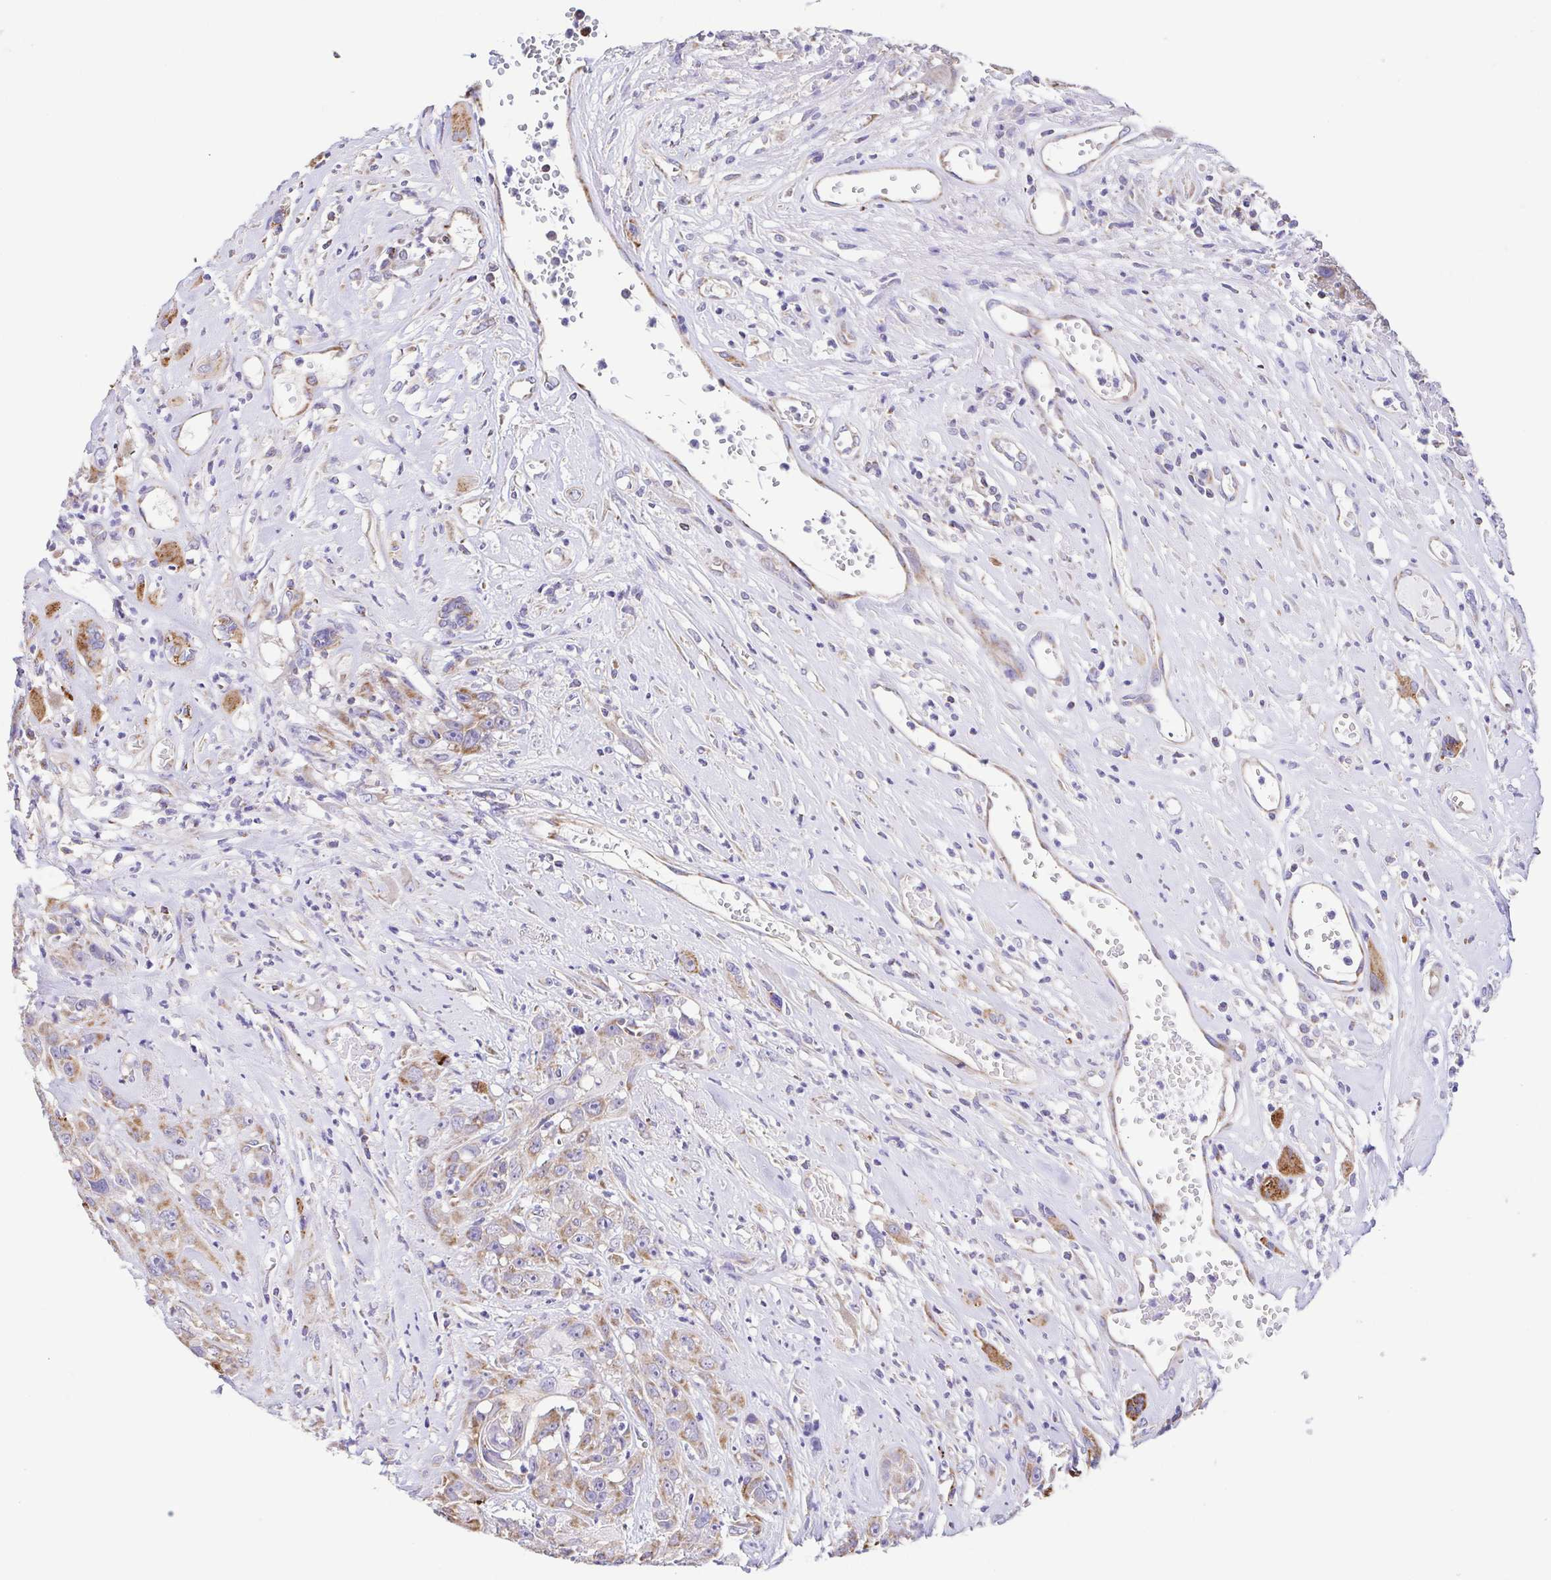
{"staining": {"intensity": "moderate", "quantity": ">75%", "location": "cytoplasmic/membranous"}, "tissue": "head and neck cancer", "cell_type": "Tumor cells", "image_type": "cancer", "snomed": [{"axis": "morphology", "description": "Squamous cell carcinoma, NOS"}, {"axis": "topography", "description": "Head-Neck"}], "caption": "The immunohistochemical stain labels moderate cytoplasmic/membranous positivity in tumor cells of head and neck cancer tissue. The staining is performed using DAB brown chromogen to label protein expression. The nuclei are counter-stained blue using hematoxylin.", "gene": "GINM1", "patient": {"sex": "male", "age": 57}}